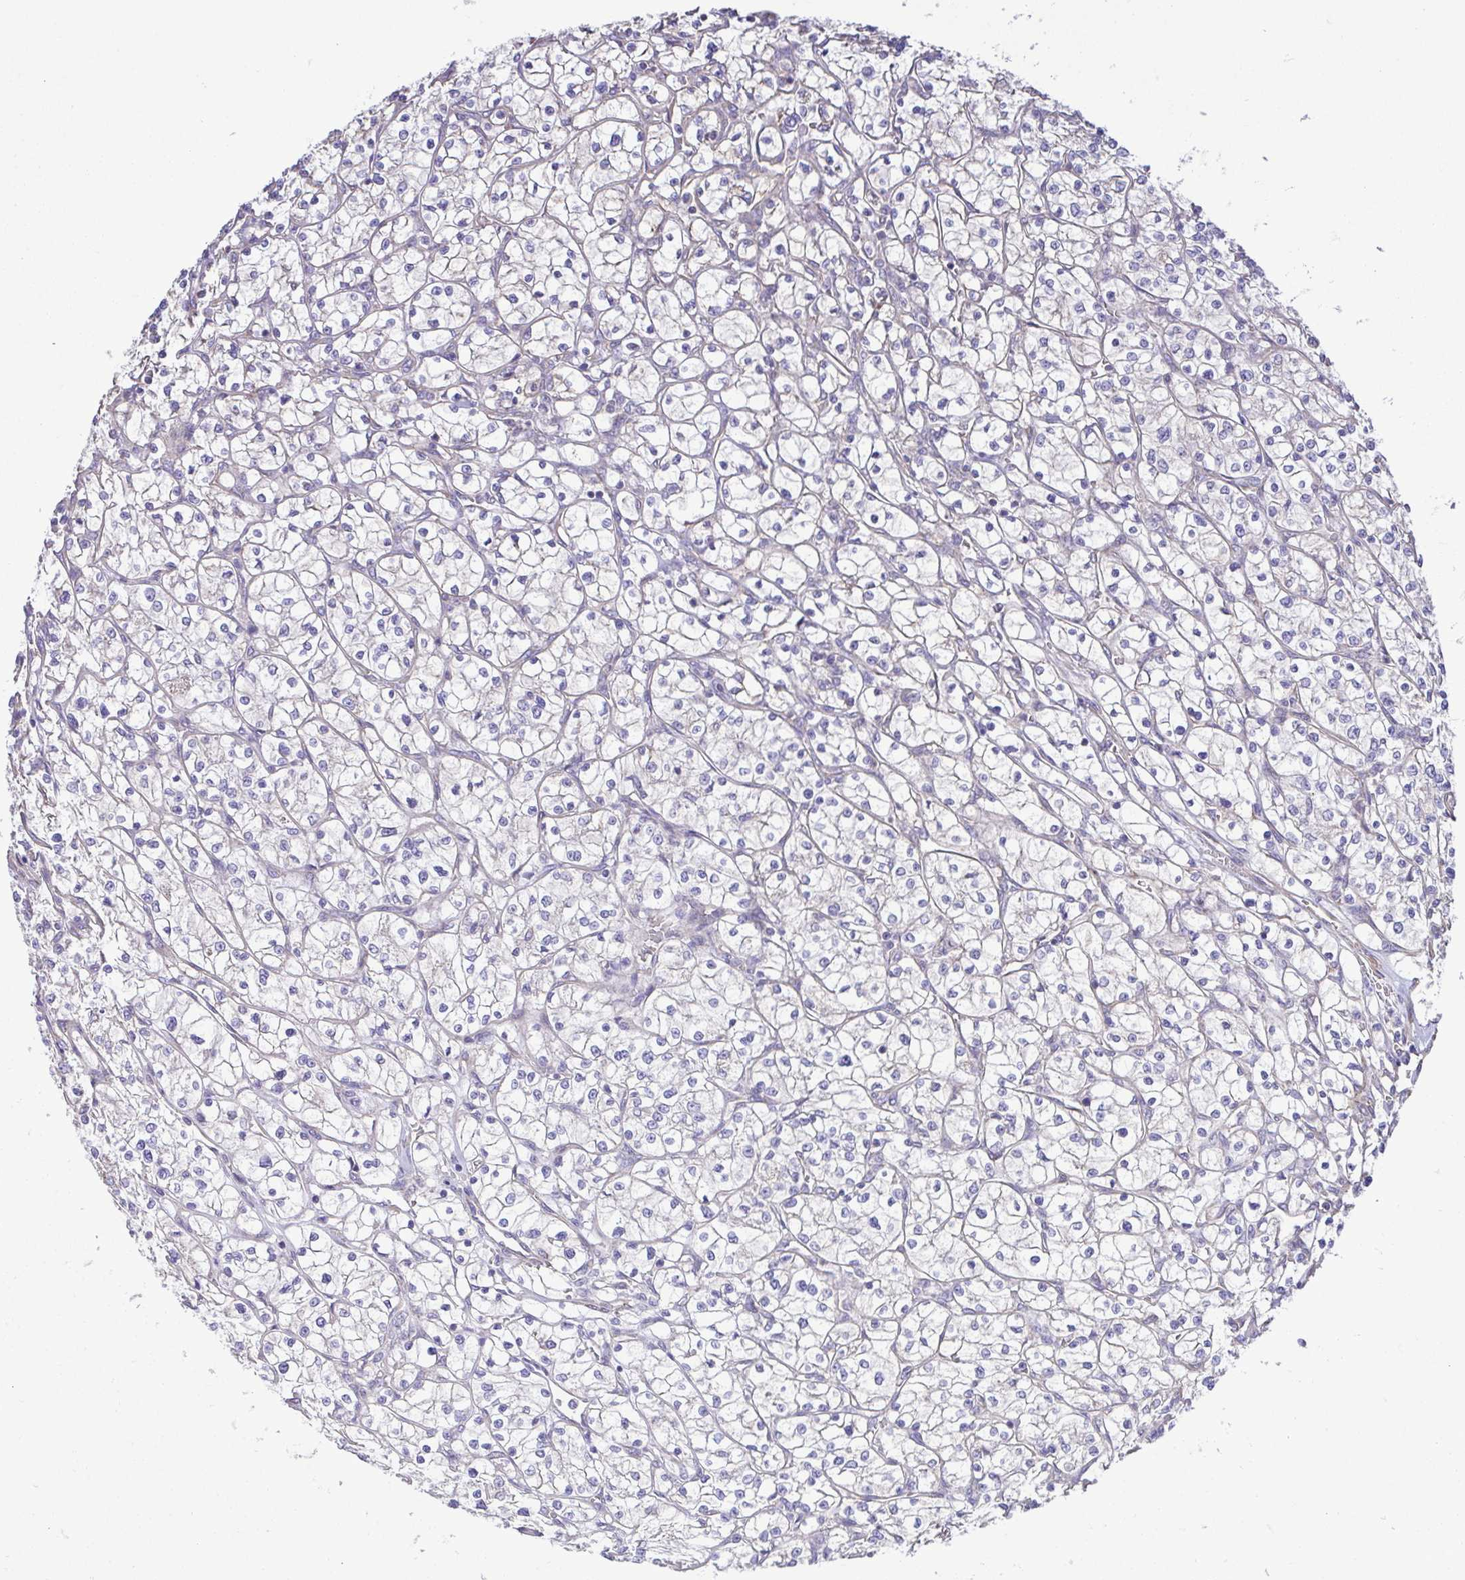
{"staining": {"intensity": "negative", "quantity": "none", "location": "none"}, "tissue": "renal cancer", "cell_type": "Tumor cells", "image_type": "cancer", "snomed": [{"axis": "morphology", "description": "Adenocarcinoma, NOS"}, {"axis": "topography", "description": "Kidney"}], "caption": "Immunohistochemistry (IHC) of human renal cancer exhibits no positivity in tumor cells.", "gene": "FLT1", "patient": {"sex": "female", "age": 64}}